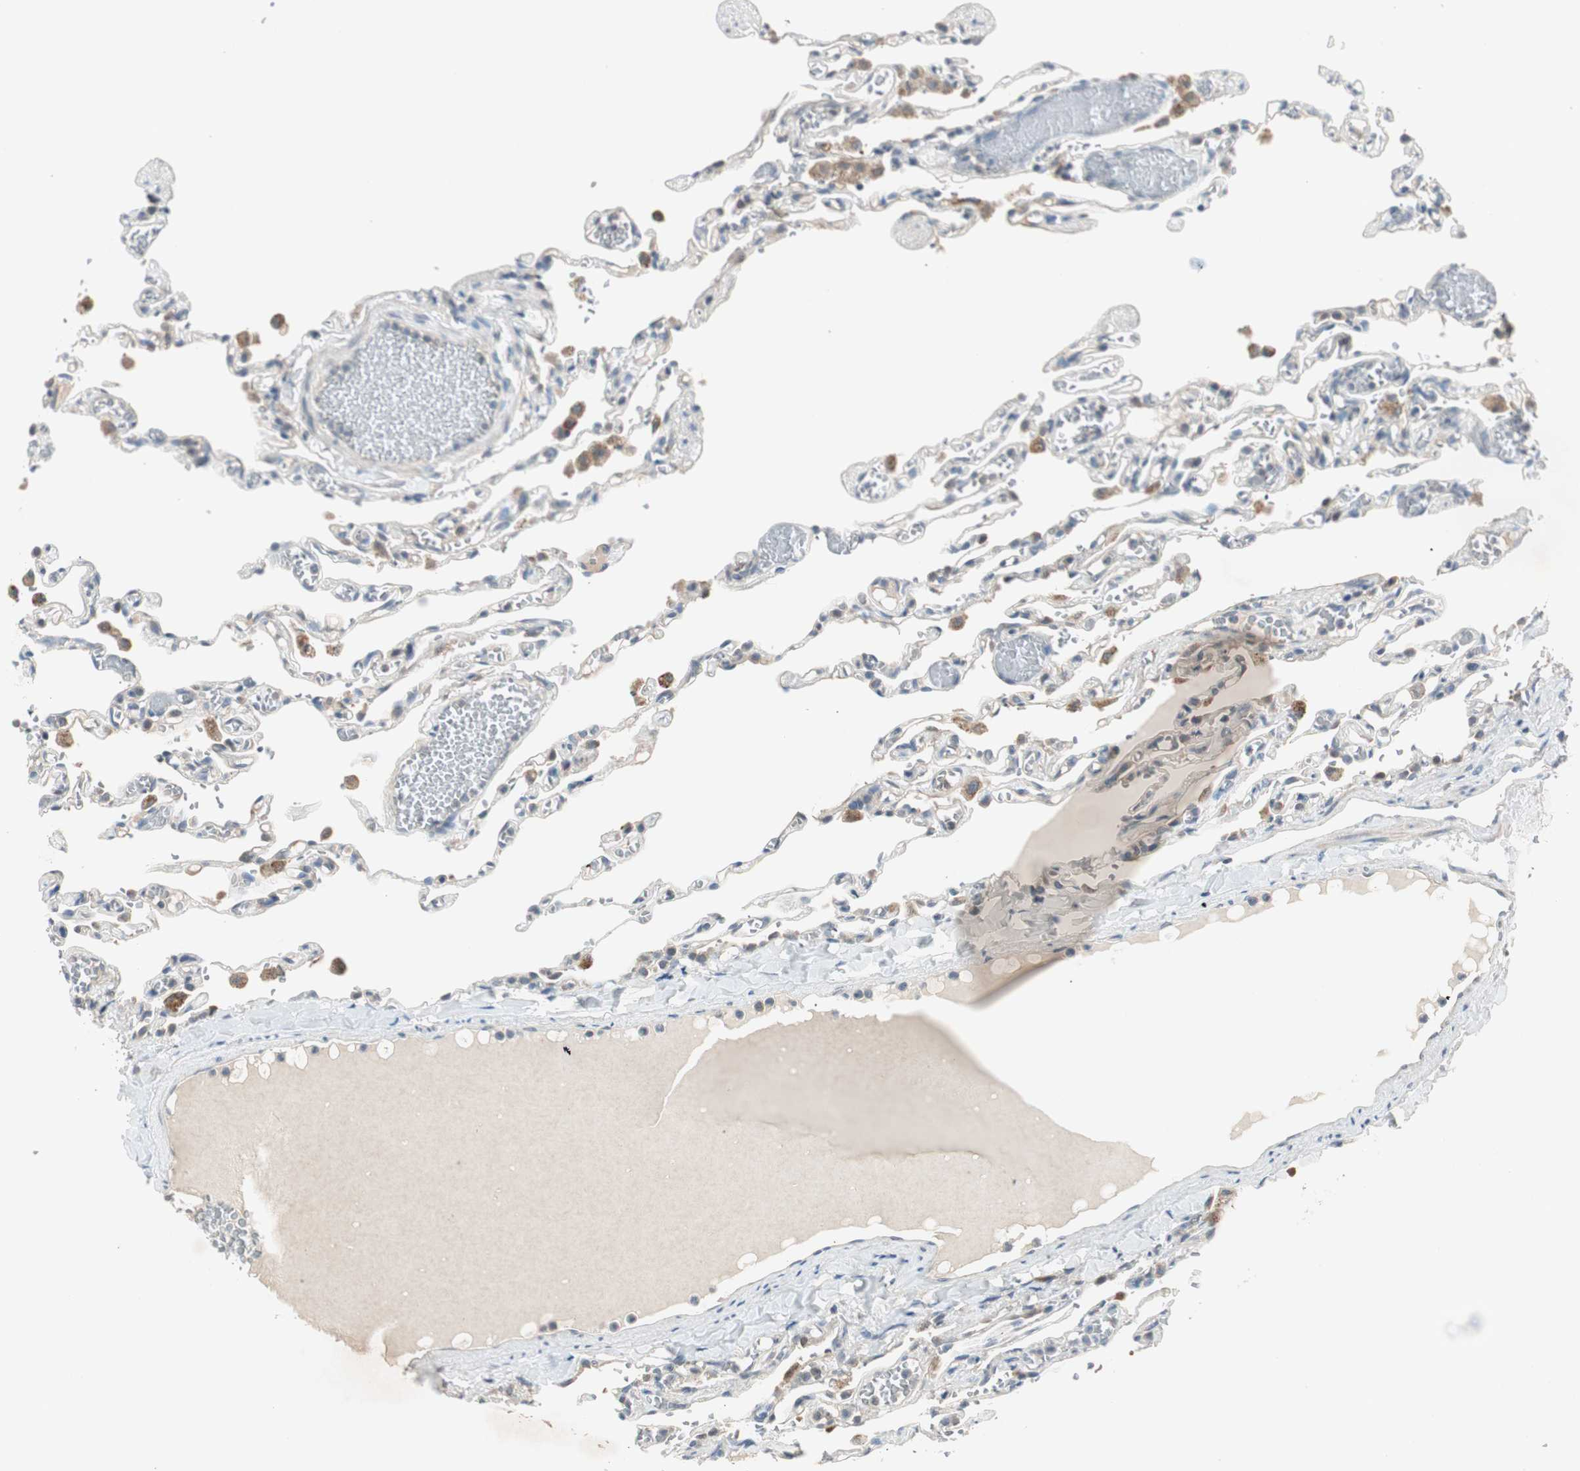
{"staining": {"intensity": "weak", "quantity": "25%-75%", "location": "cytoplasmic/membranous"}, "tissue": "lung", "cell_type": "Alveolar cells", "image_type": "normal", "snomed": [{"axis": "morphology", "description": "Normal tissue, NOS"}, {"axis": "topography", "description": "Lung"}], "caption": "An immunohistochemistry photomicrograph of benign tissue is shown. Protein staining in brown shows weak cytoplasmic/membranous positivity in lung within alveolar cells.", "gene": "NCLN", "patient": {"sex": "male", "age": 21}}